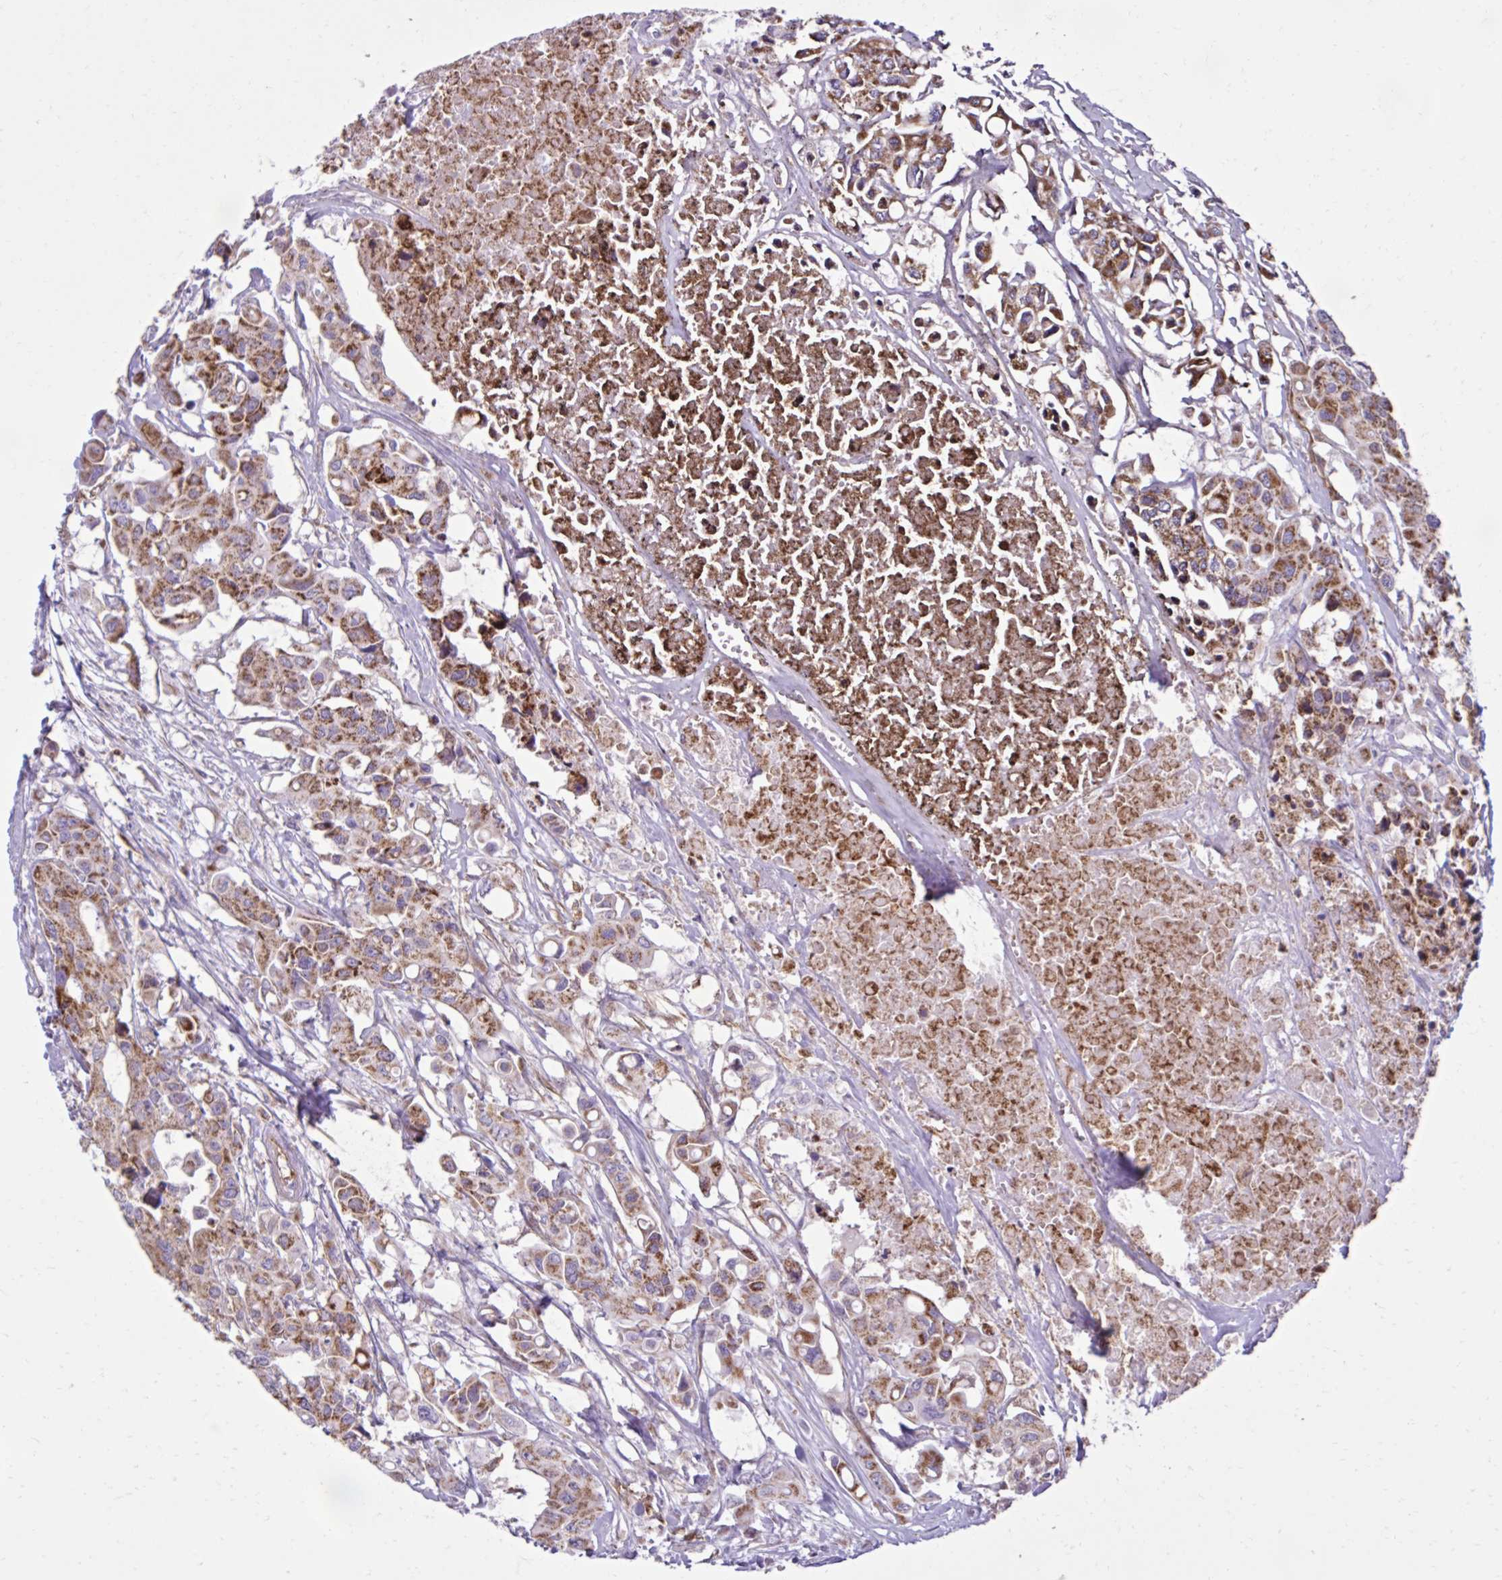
{"staining": {"intensity": "moderate", "quantity": ">75%", "location": "cytoplasmic/membranous"}, "tissue": "colorectal cancer", "cell_type": "Tumor cells", "image_type": "cancer", "snomed": [{"axis": "morphology", "description": "Adenocarcinoma, NOS"}, {"axis": "topography", "description": "Colon"}], "caption": "A high-resolution histopathology image shows immunohistochemistry staining of adenocarcinoma (colorectal), which shows moderate cytoplasmic/membranous staining in approximately >75% of tumor cells. The staining was performed using DAB (3,3'-diaminobenzidine), with brown indicating positive protein expression. Nuclei are stained blue with hematoxylin.", "gene": "LIMS1", "patient": {"sex": "male", "age": 77}}